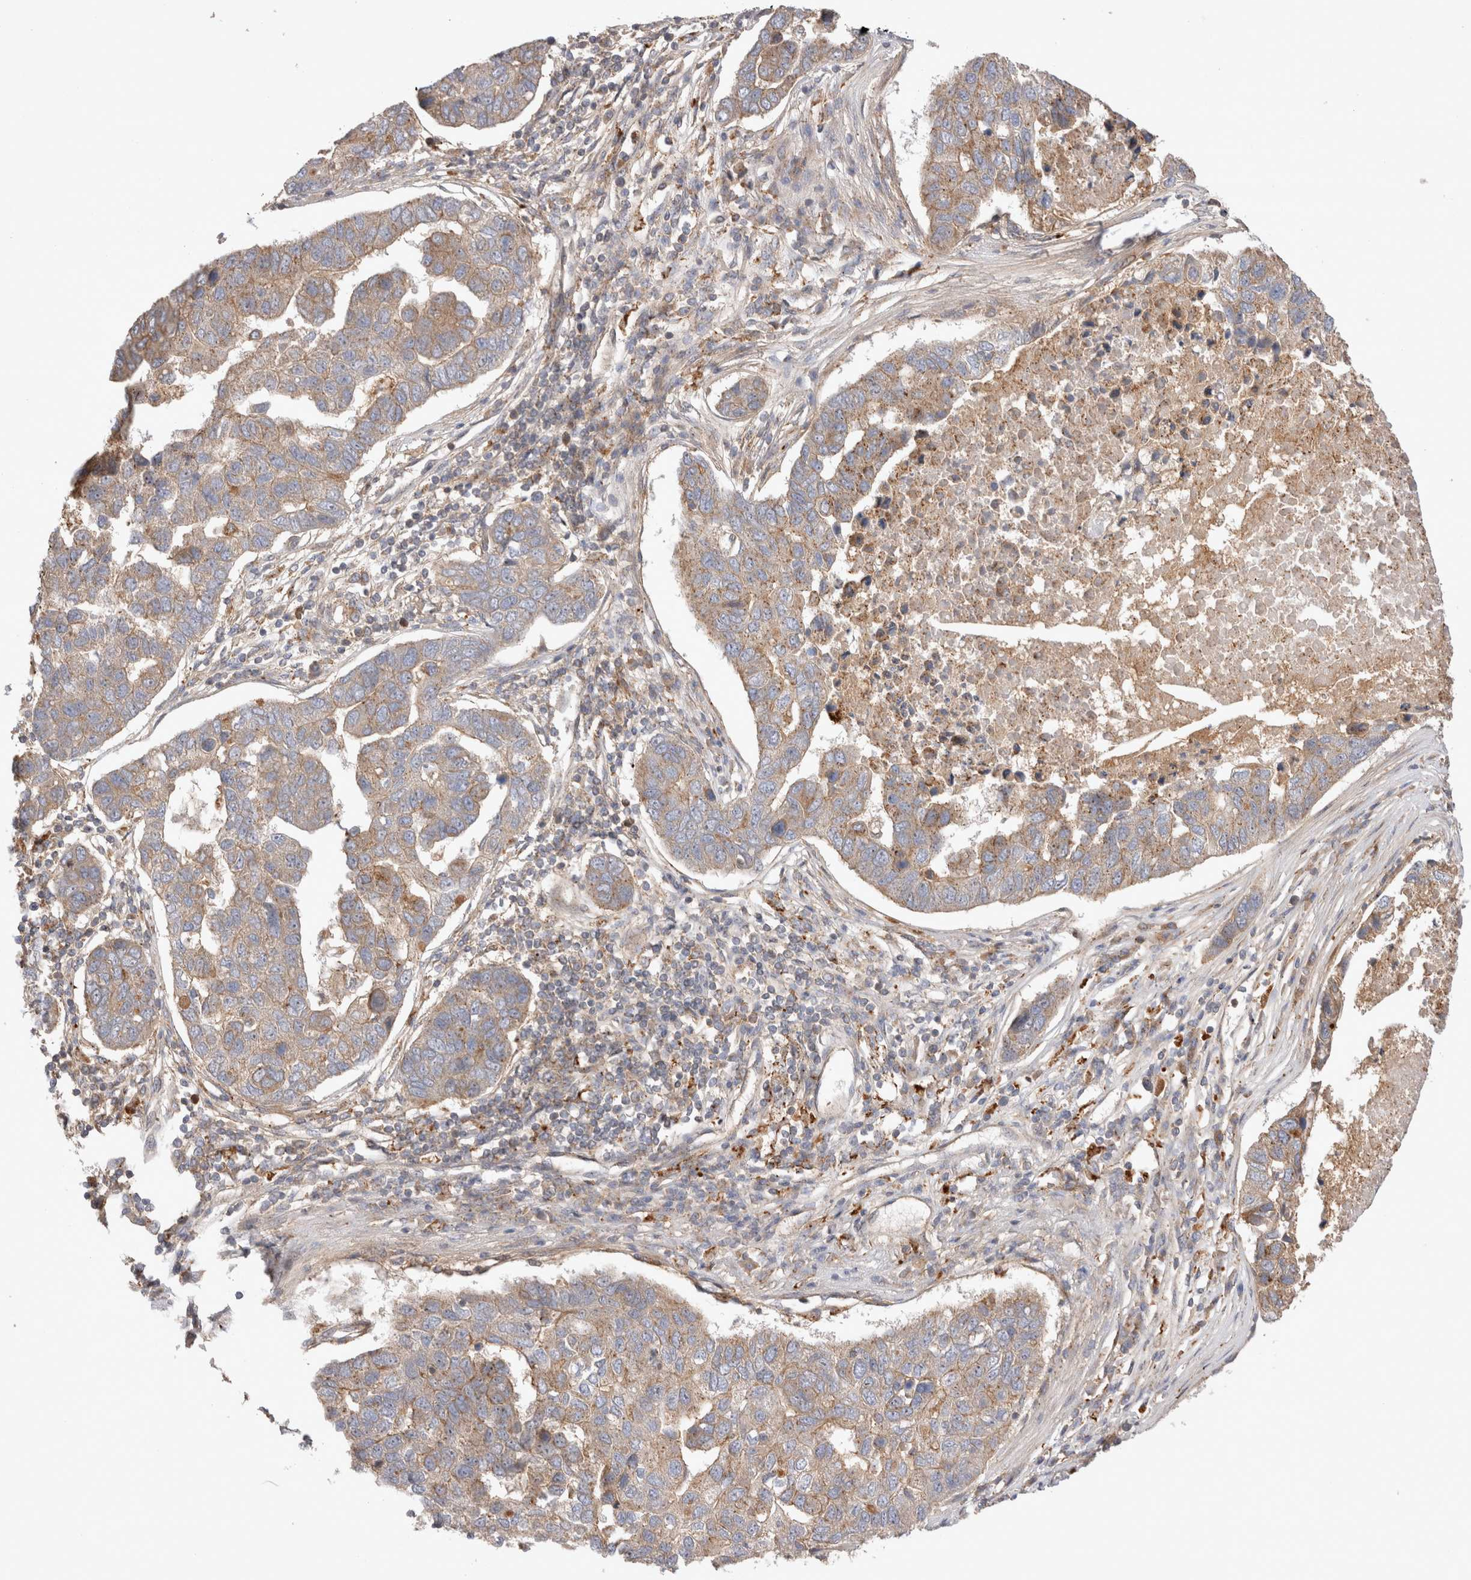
{"staining": {"intensity": "weak", "quantity": ">75%", "location": "cytoplasmic/membranous"}, "tissue": "pancreatic cancer", "cell_type": "Tumor cells", "image_type": "cancer", "snomed": [{"axis": "morphology", "description": "Adenocarcinoma, NOS"}, {"axis": "topography", "description": "Pancreas"}], "caption": "A brown stain shows weak cytoplasmic/membranous positivity of a protein in pancreatic adenocarcinoma tumor cells.", "gene": "VPS28", "patient": {"sex": "female", "age": 61}}